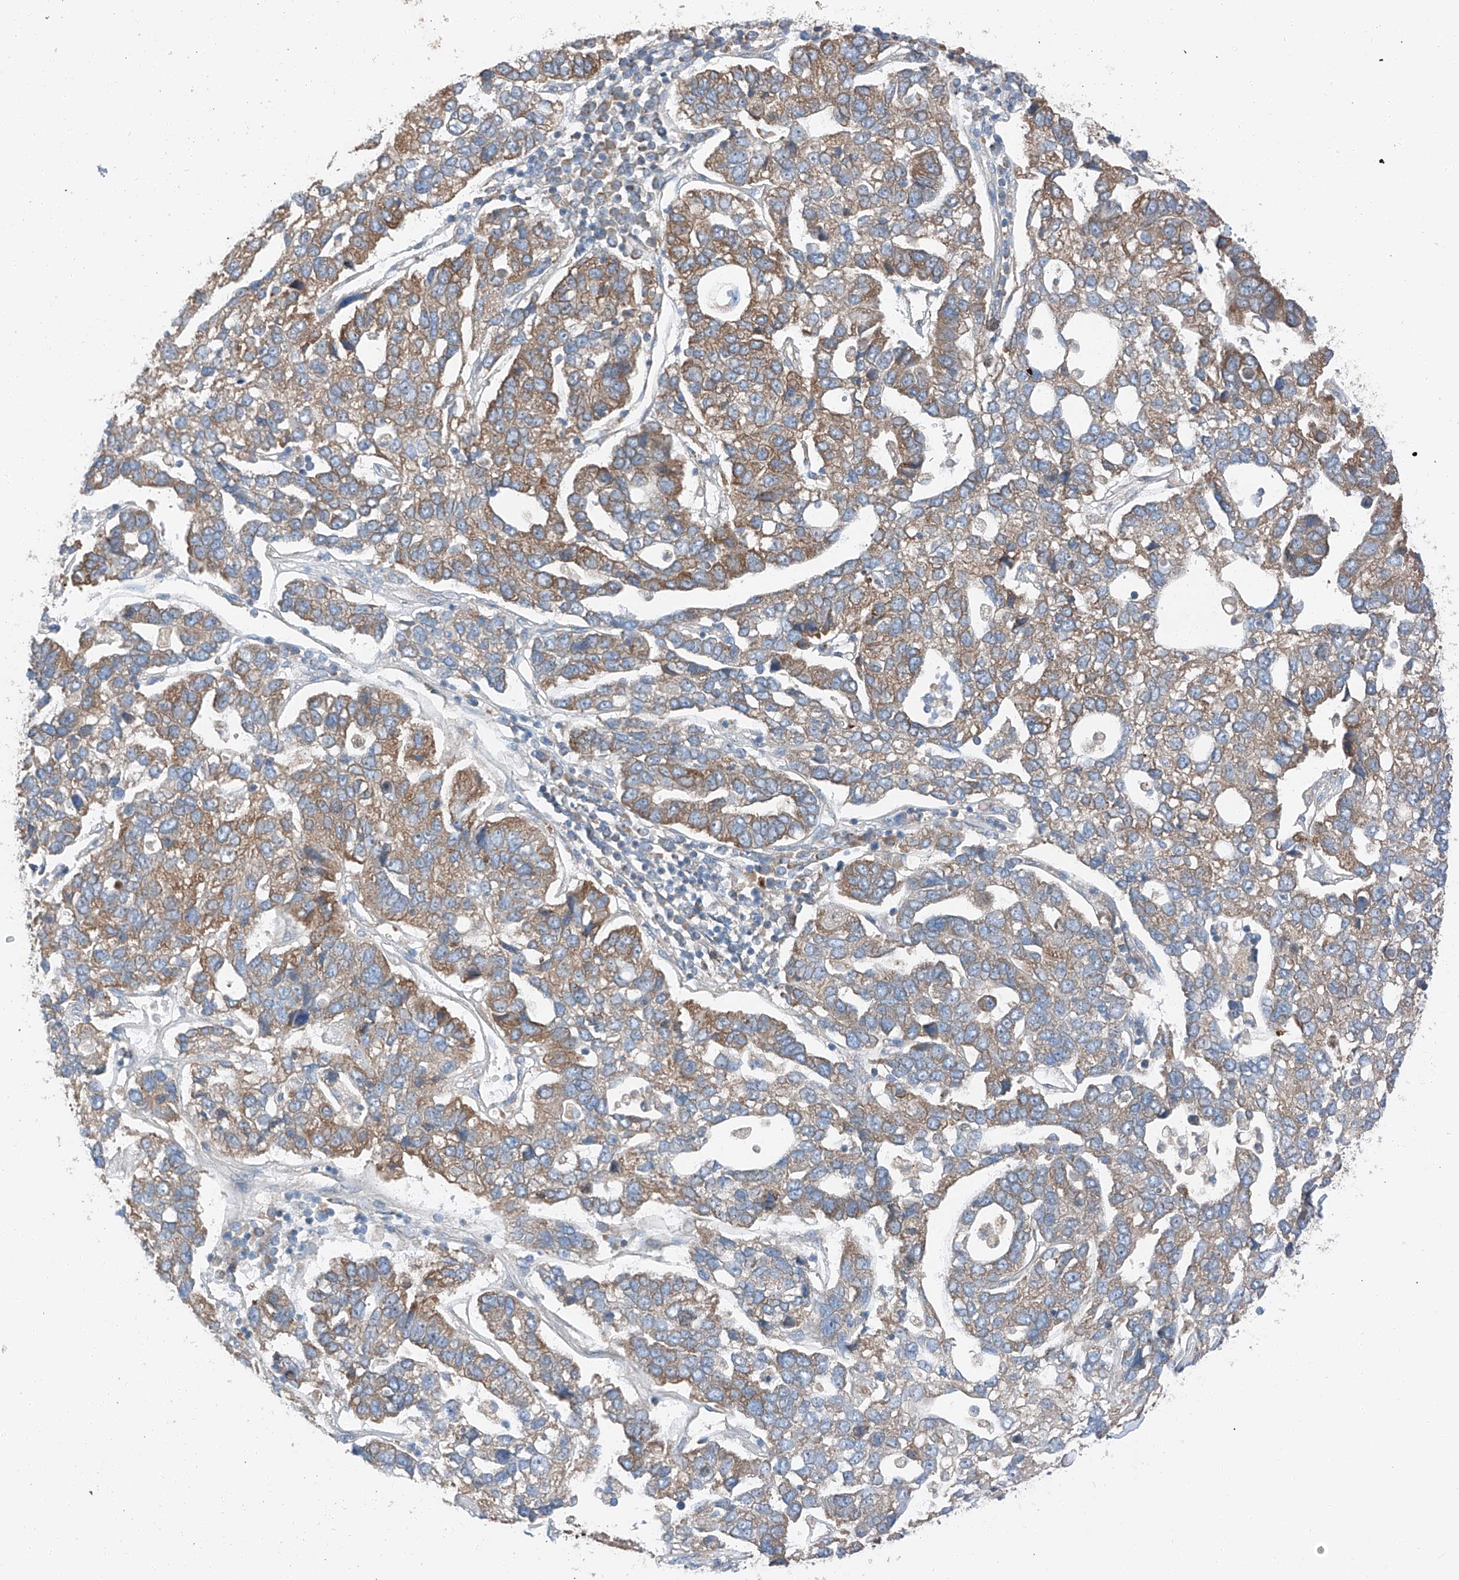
{"staining": {"intensity": "moderate", "quantity": "25%-75%", "location": "cytoplasmic/membranous"}, "tissue": "pancreatic cancer", "cell_type": "Tumor cells", "image_type": "cancer", "snomed": [{"axis": "morphology", "description": "Adenocarcinoma, NOS"}, {"axis": "topography", "description": "Pancreas"}], "caption": "Pancreatic cancer stained for a protein (brown) displays moderate cytoplasmic/membranous positive positivity in about 25%-75% of tumor cells.", "gene": "ZC3H15", "patient": {"sex": "female", "age": 61}}